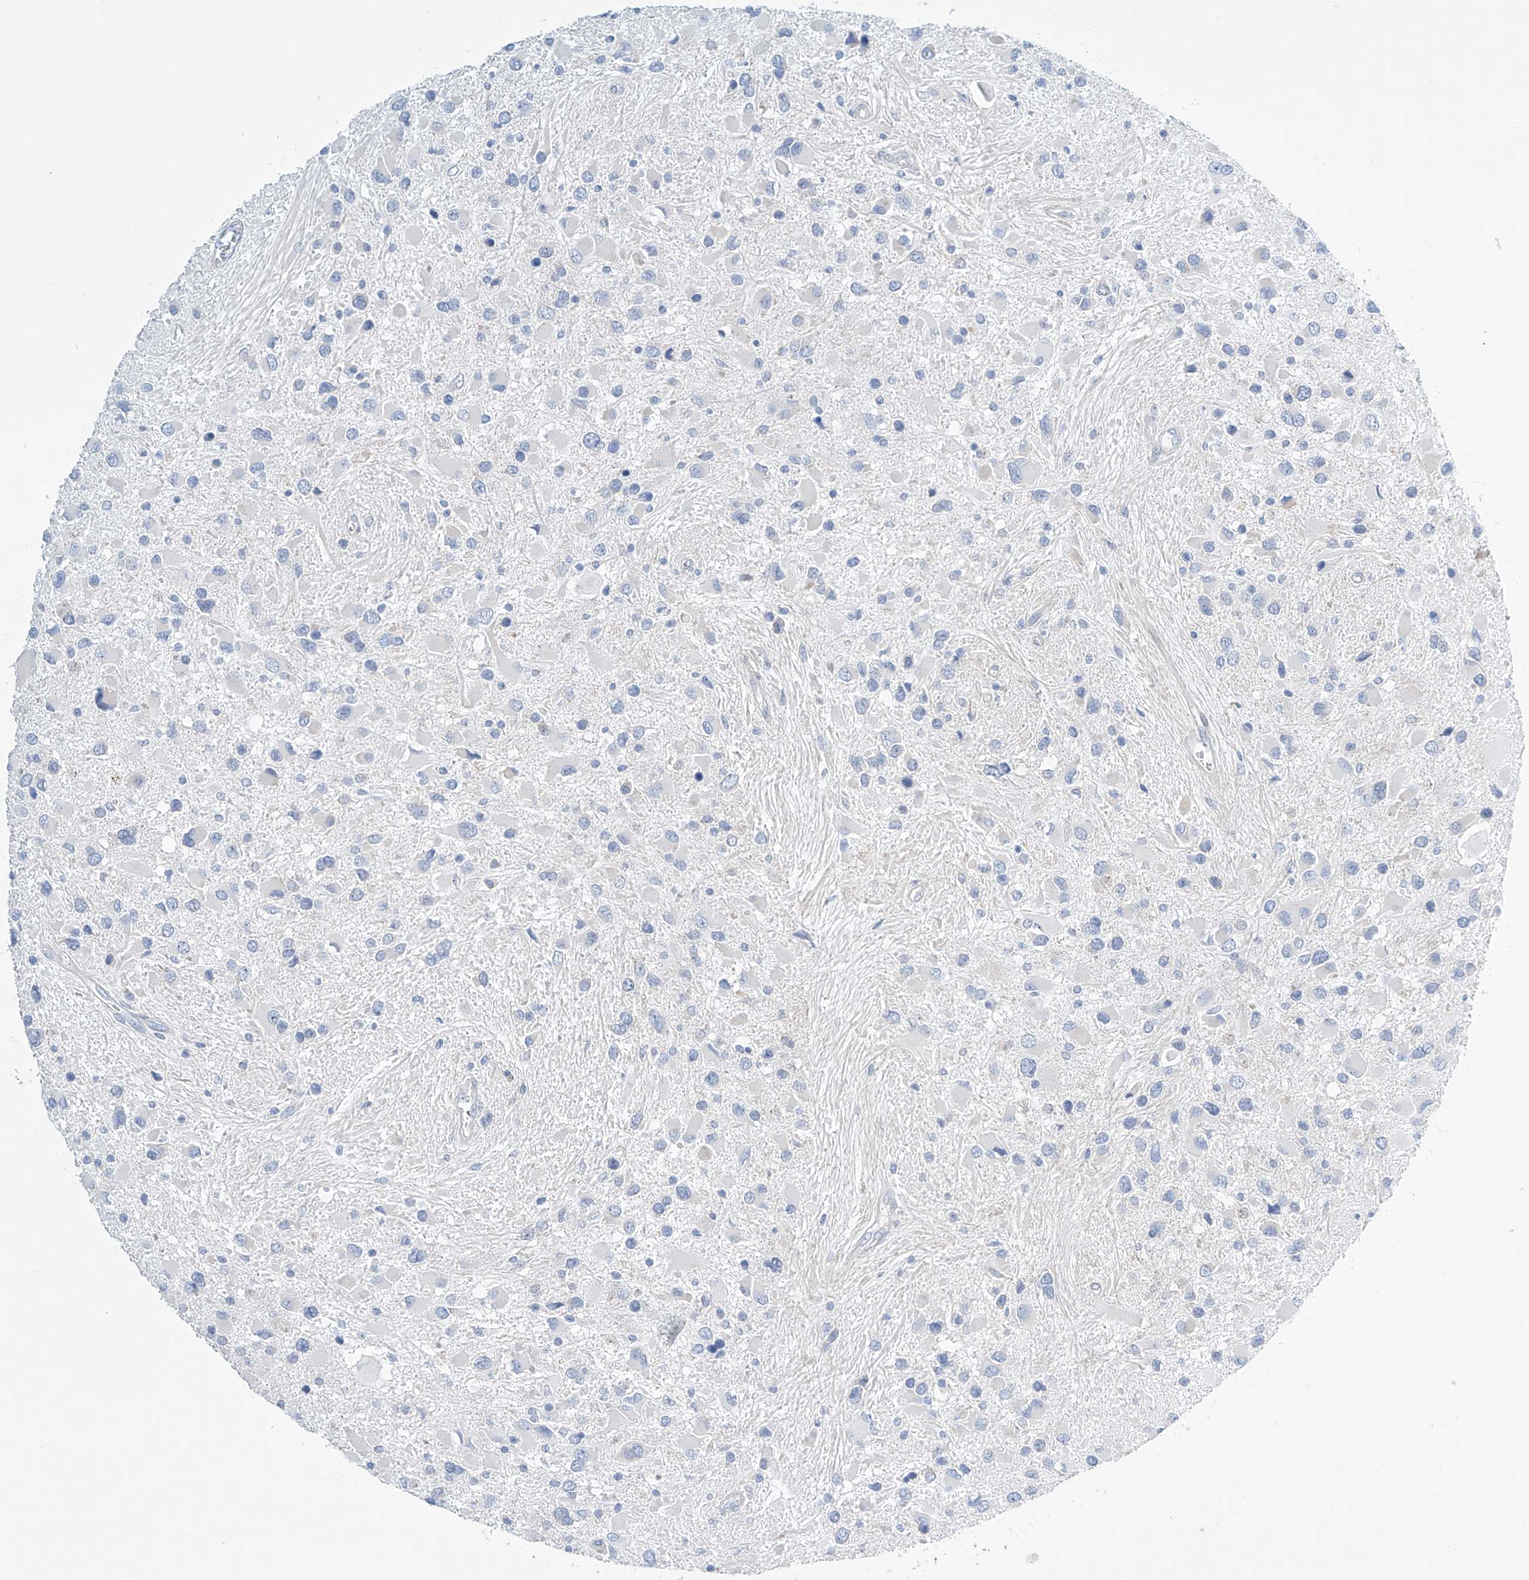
{"staining": {"intensity": "negative", "quantity": "none", "location": "none"}, "tissue": "glioma", "cell_type": "Tumor cells", "image_type": "cancer", "snomed": [{"axis": "morphology", "description": "Glioma, malignant, High grade"}, {"axis": "topography", "description": "Brain"}], "caption": "Photomicrograph shows no significant protein staining in tumor cells of malignant glioma (high-grade).", "gene": "TRIM60", "patient": {"sex": "male", "age": 53}}